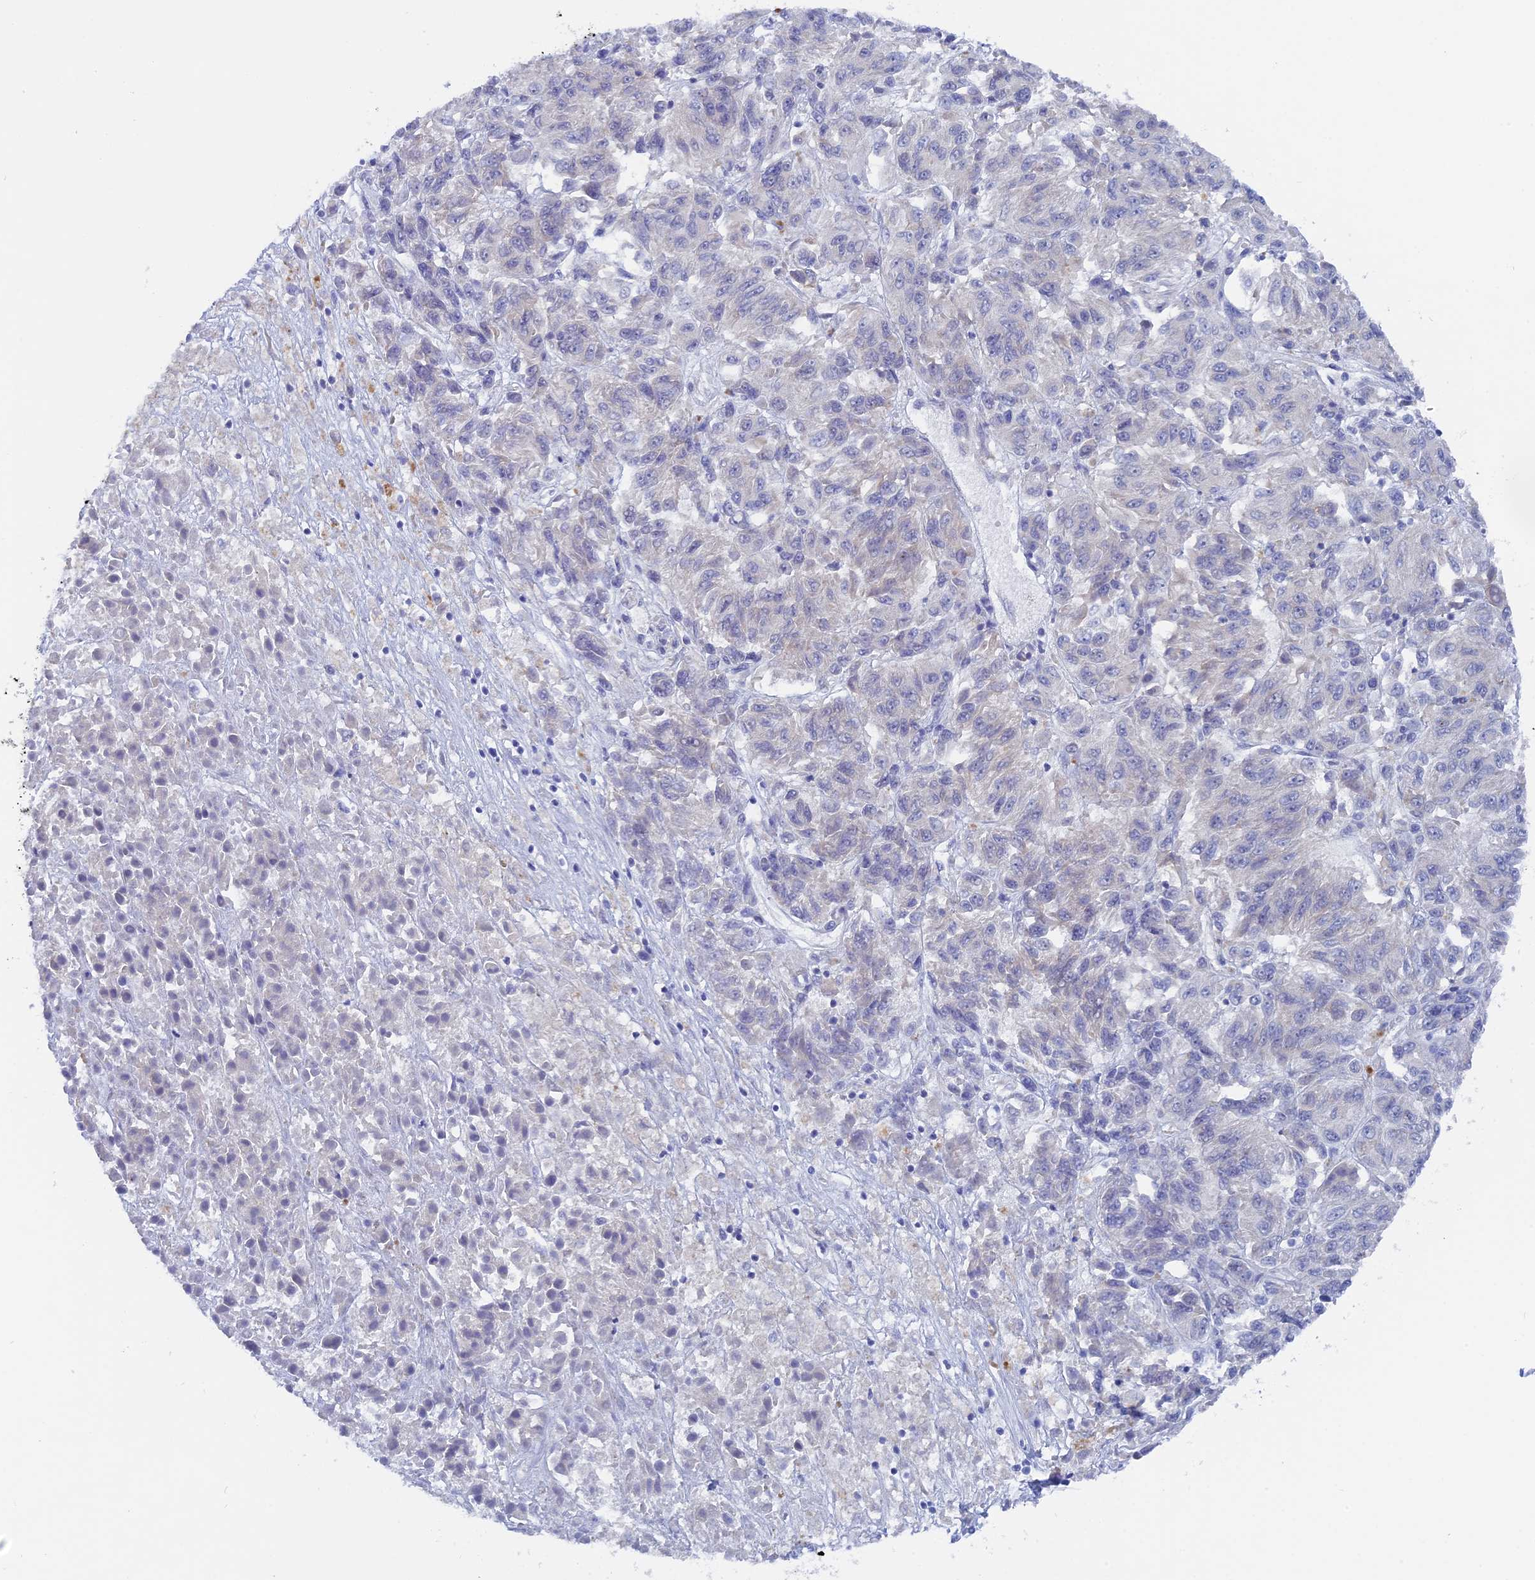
{"staining": {"intensity": "negative", "quantity": "none", "location": "none"}, "tissue": "melanoma", "cell_type": "Tumor cells", "image_type": "cancer", "snomed": [{"axis": "morphology", "description": "Malignant melanoma, Metastatic site"}, {"axis": "topography", "description": "Lung"}], "caption": "An immunohistochemistry micrograph of melanoma is shown. There is no staining in tumor cells of melanoma.", "gene": "DACT3", "patient": {"sex": "male", "age": 64}}